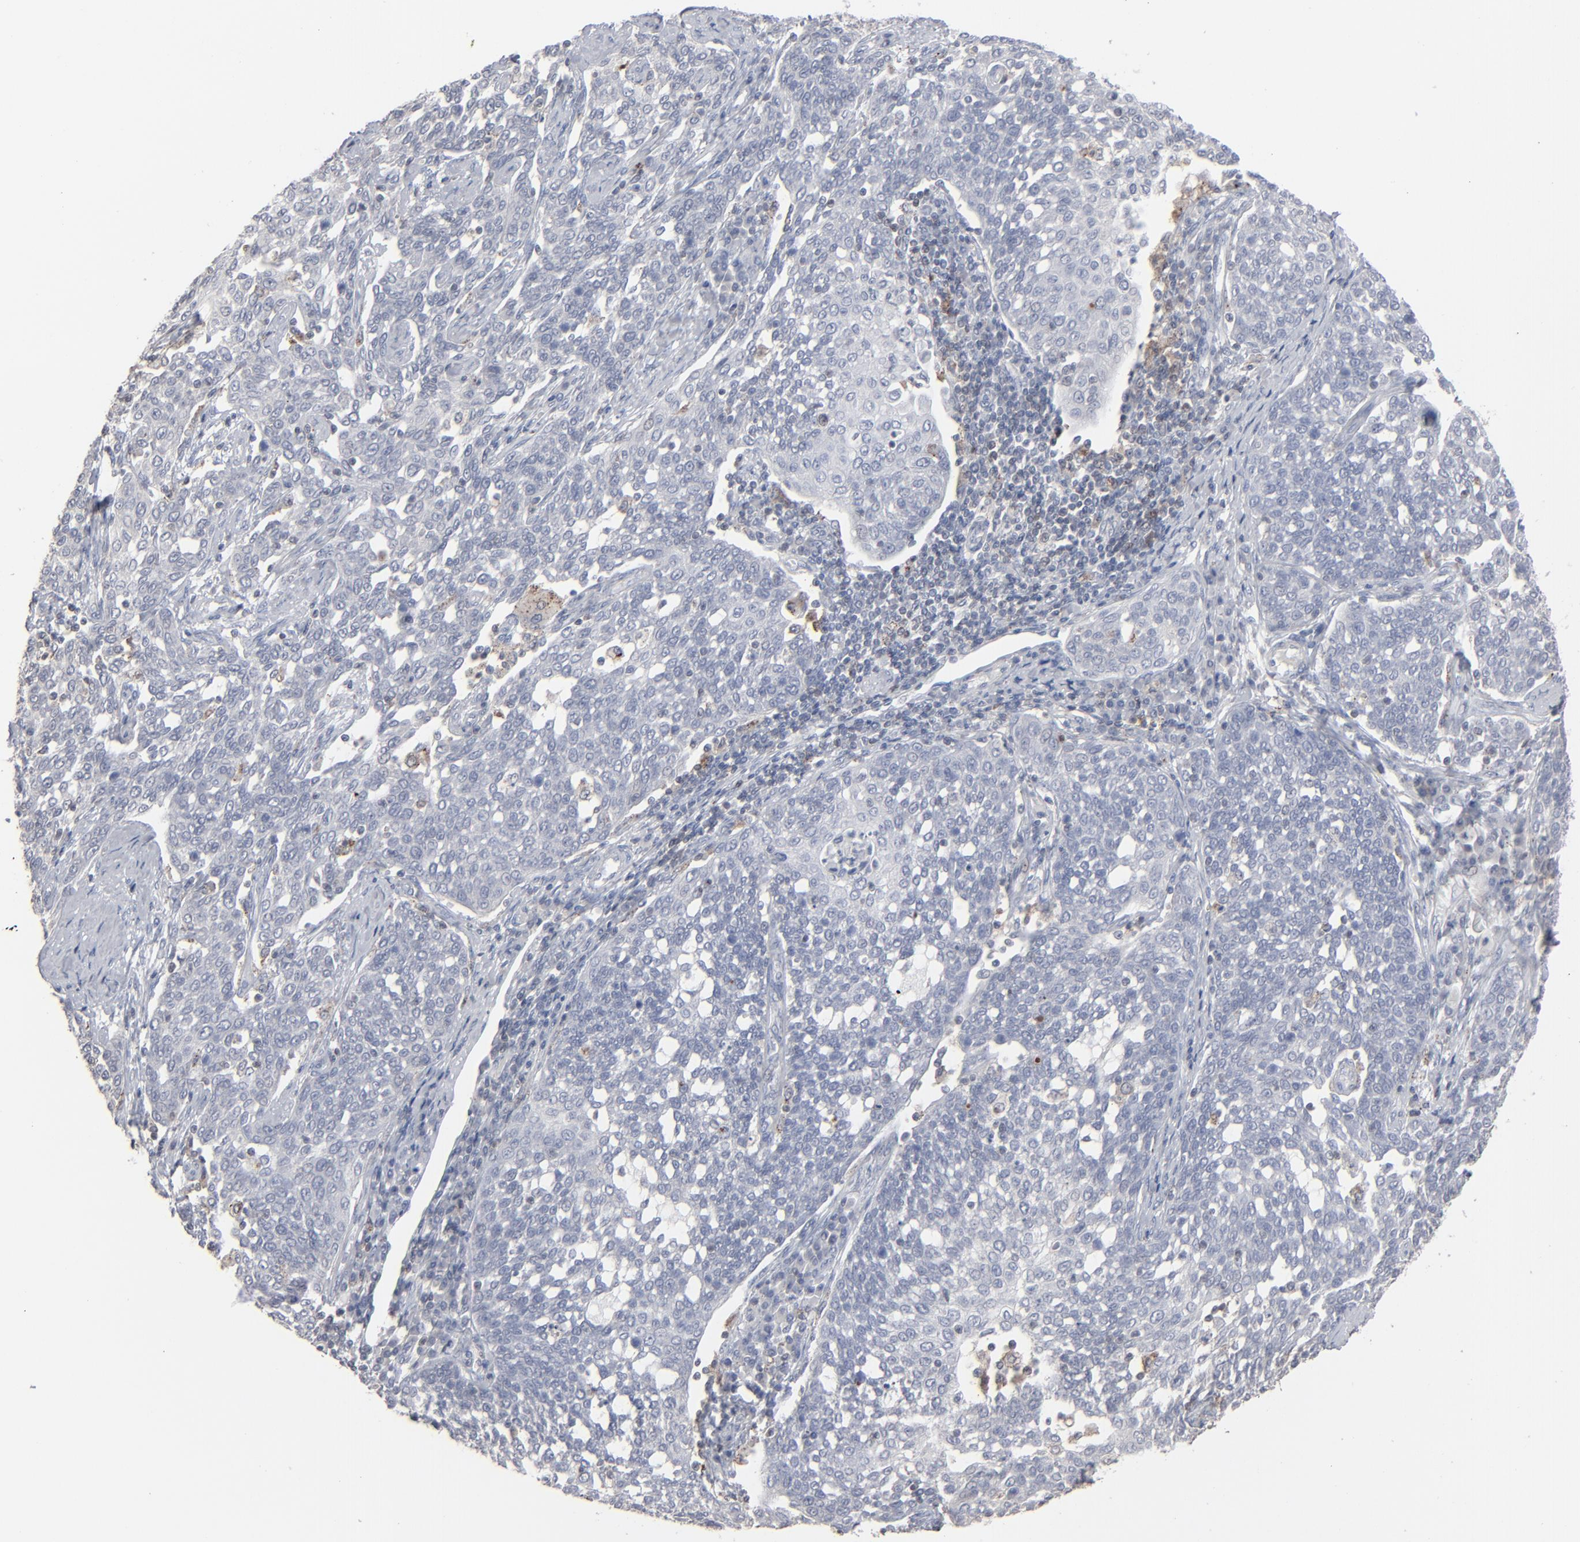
{"staining": {"intensity": "negative", "quantity": "none", "location": "none"}, "tissue": "cervical cancer", "cell_type": "Tumor cells", "image_type": "cancer", "snomed": [{"axis": "morphology", "description": "Squamous cell carcinoma, NOS"}, {"axis": "topography", "description": "Cervix"}], "caption": "Immunohistochemical staining of human squamous cell carcinoma (cervical) exhibits no significant expression in tumor cells.", "gene": "STAT4", "patient": {"sex": "female", "age": 34}}